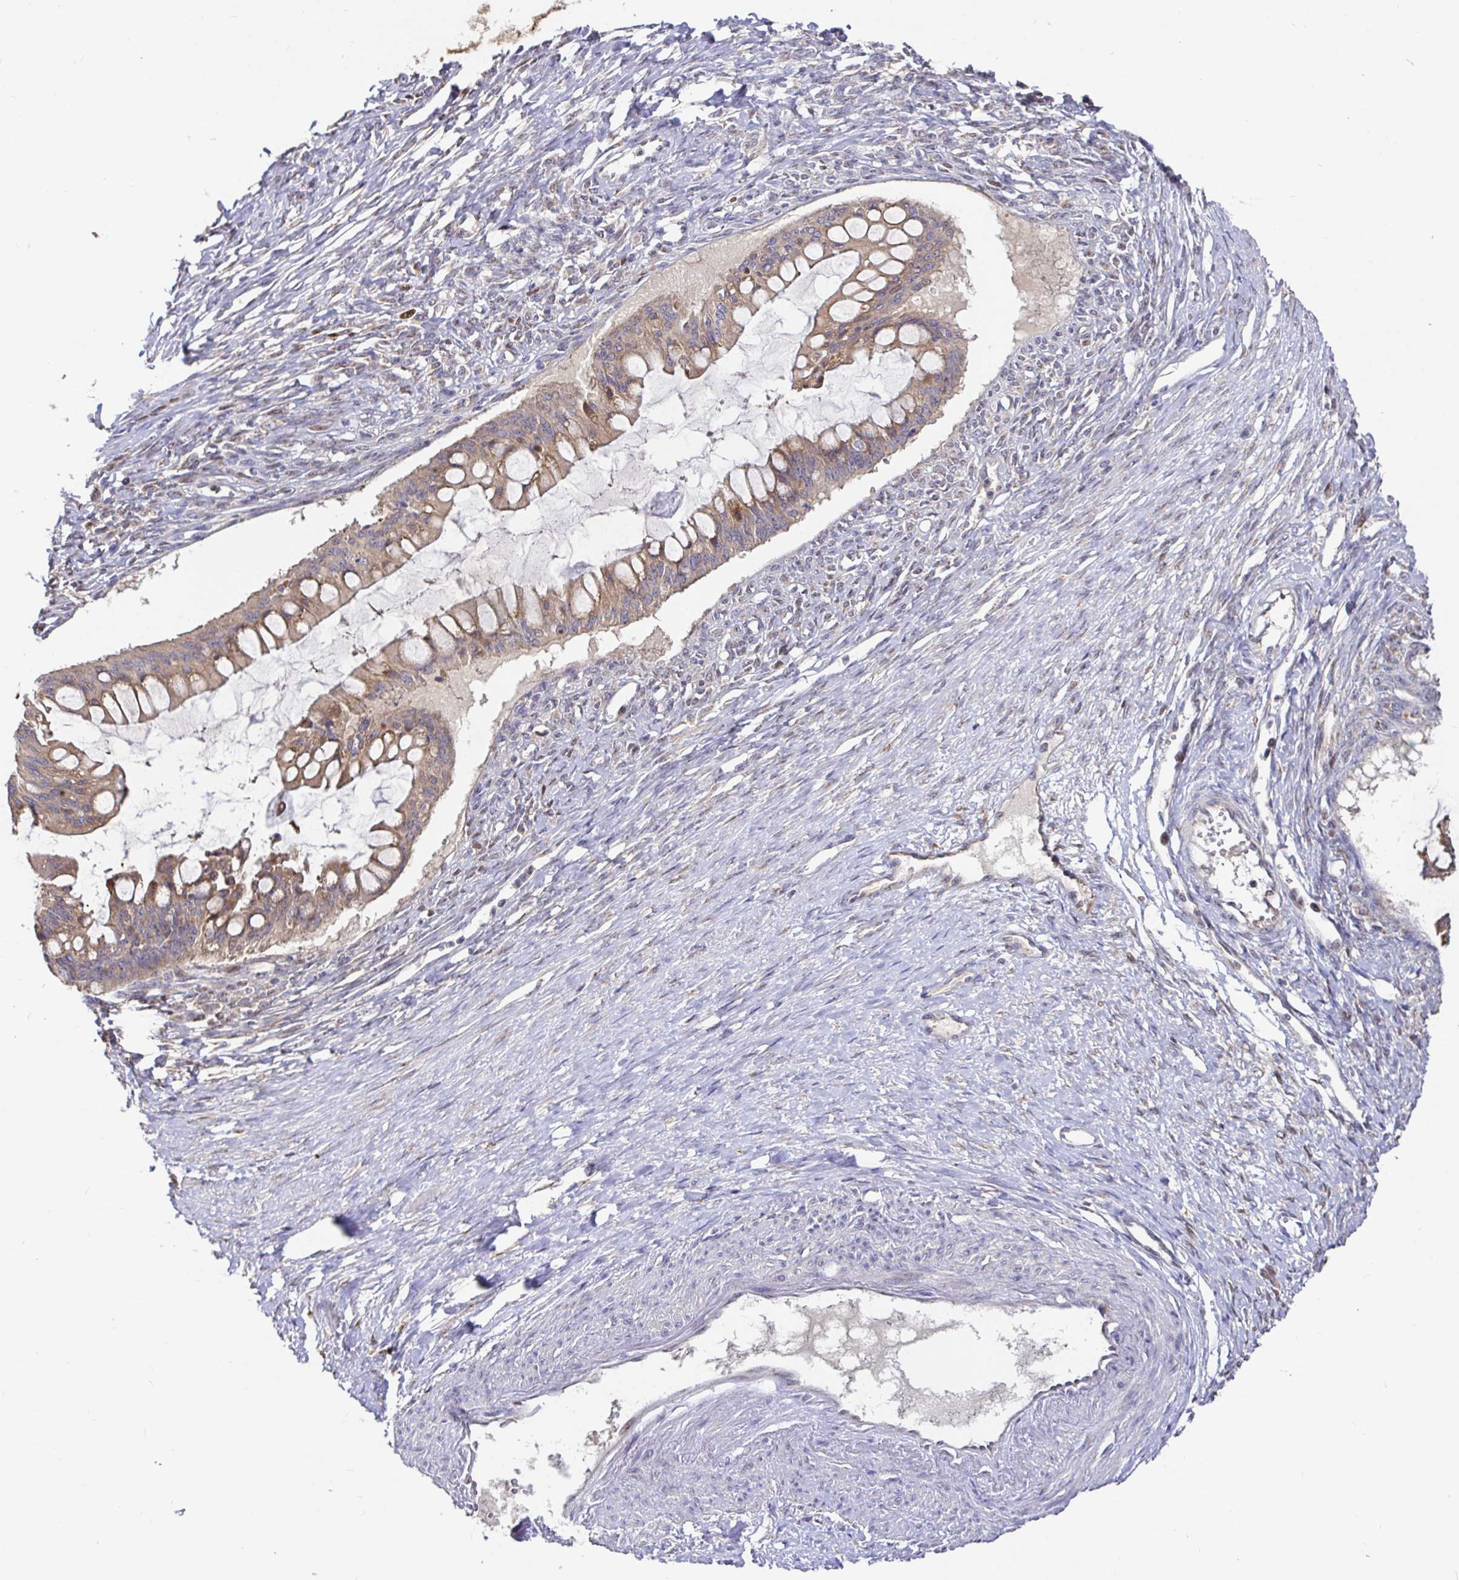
{"staining": {"intensity": "weak", "quantity": ">75%", "location": "cytoplasmic/membranous"}, "tissue": "ovarian cancer", "cell_type": "Tumor cells", "image_type": "cancer", "snomed": [{"axis": "morphology", "description": "Cystadenocarcinoma, mucinous, NOS"}, {"axis": "topography", "description": "Ovary"}], "caption": "Protein staining of ovarian cancer tissue displays weak cytoplasmic/membranous expression in approximately >75% of tumor cells.", "gene": "ELP1", "patient": {"sex": "female", "age": 73}}